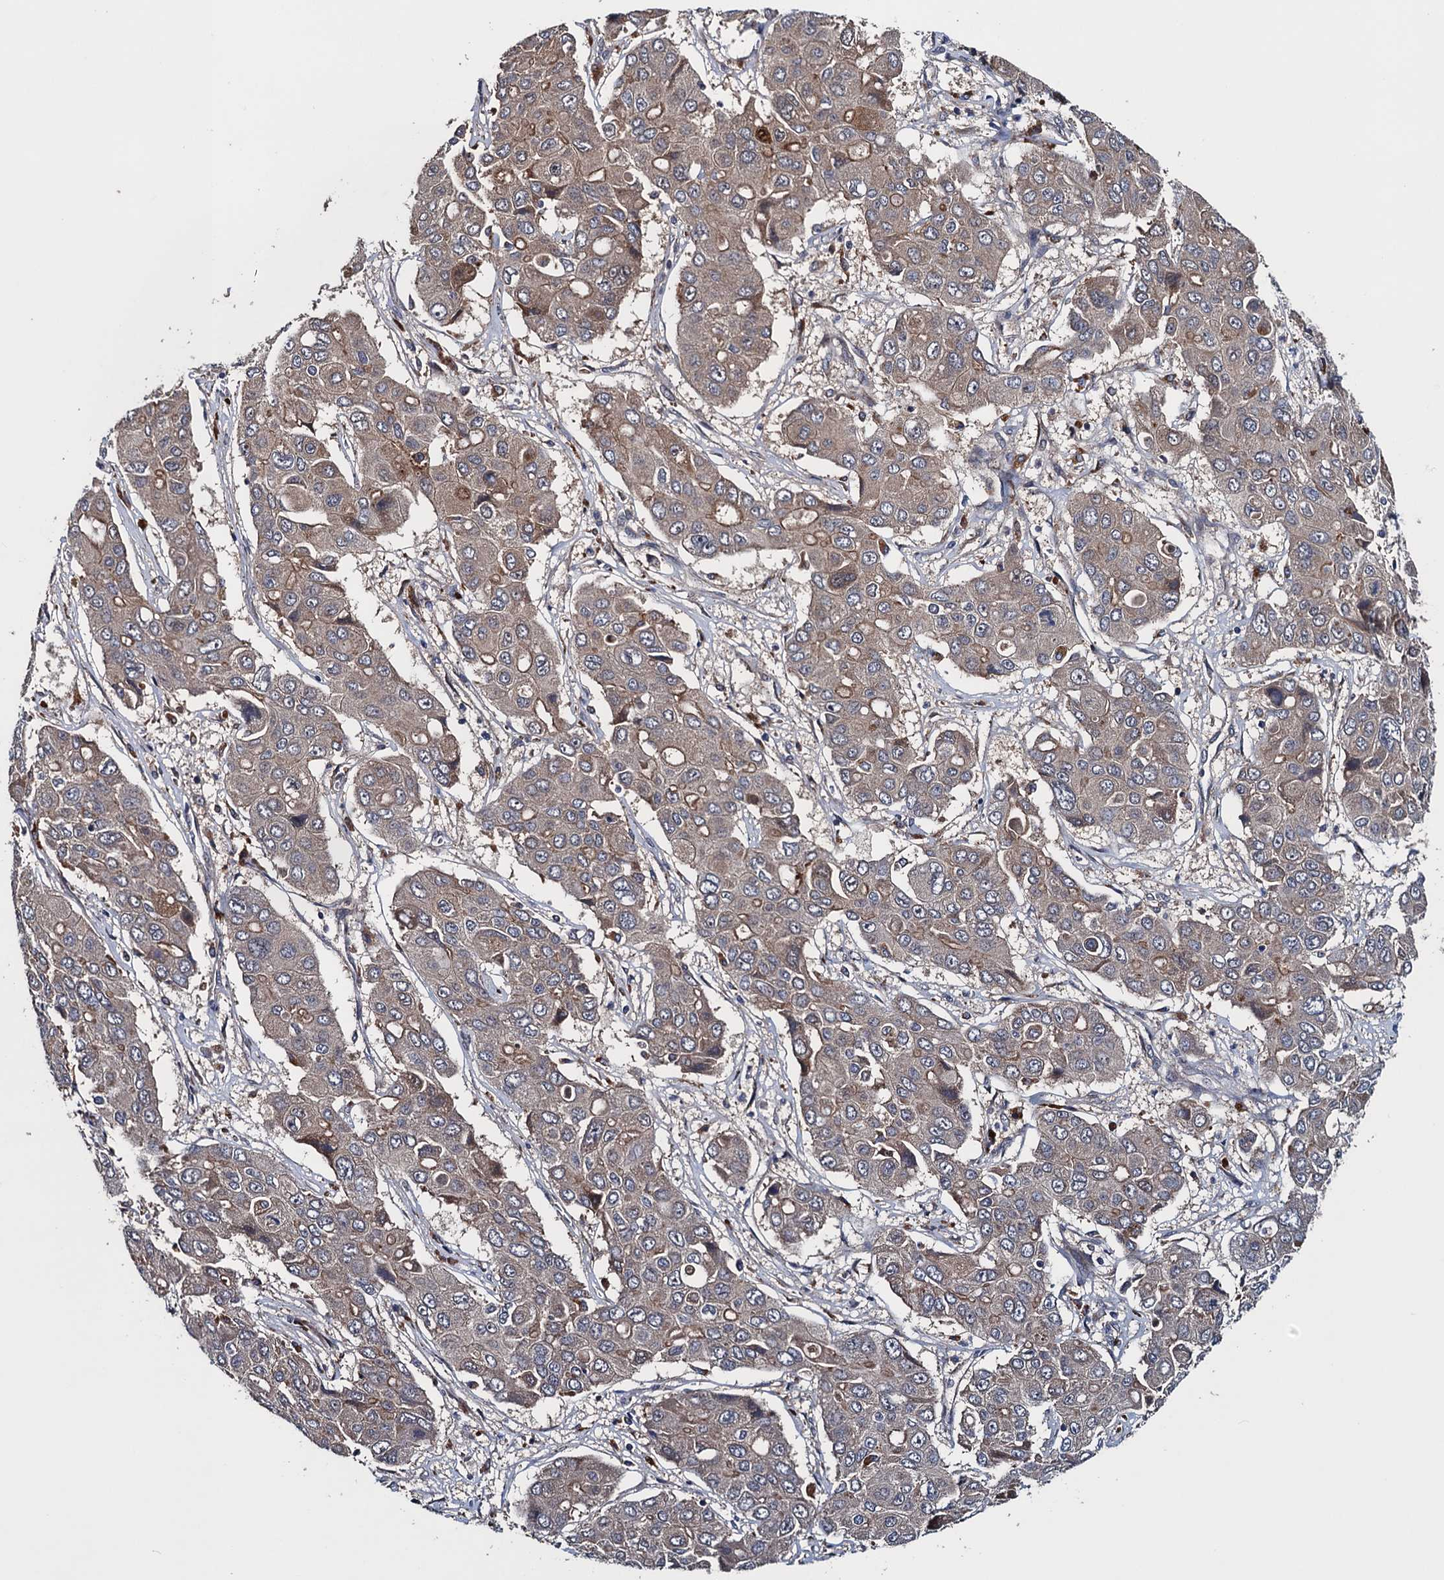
{"staining": {"intensity": "weak", "quantity": "<25%", "location": "cytoplasmic/membranous"}, "tissue": "liver cancer", "cell_type": "Tumor cells", "image_type": "cancer", "snomed": [{"axis": "morphology", "description": "Cholangiocarcinoma"}, {"axis": "topography", "description": "Liver"}], "caption": "Immunohistochemical staining of human liver cancer exhibits no significant expression in tumor cells.", "gene": "BLTP3B", "patient": {"sex": "male", "age": 67}}